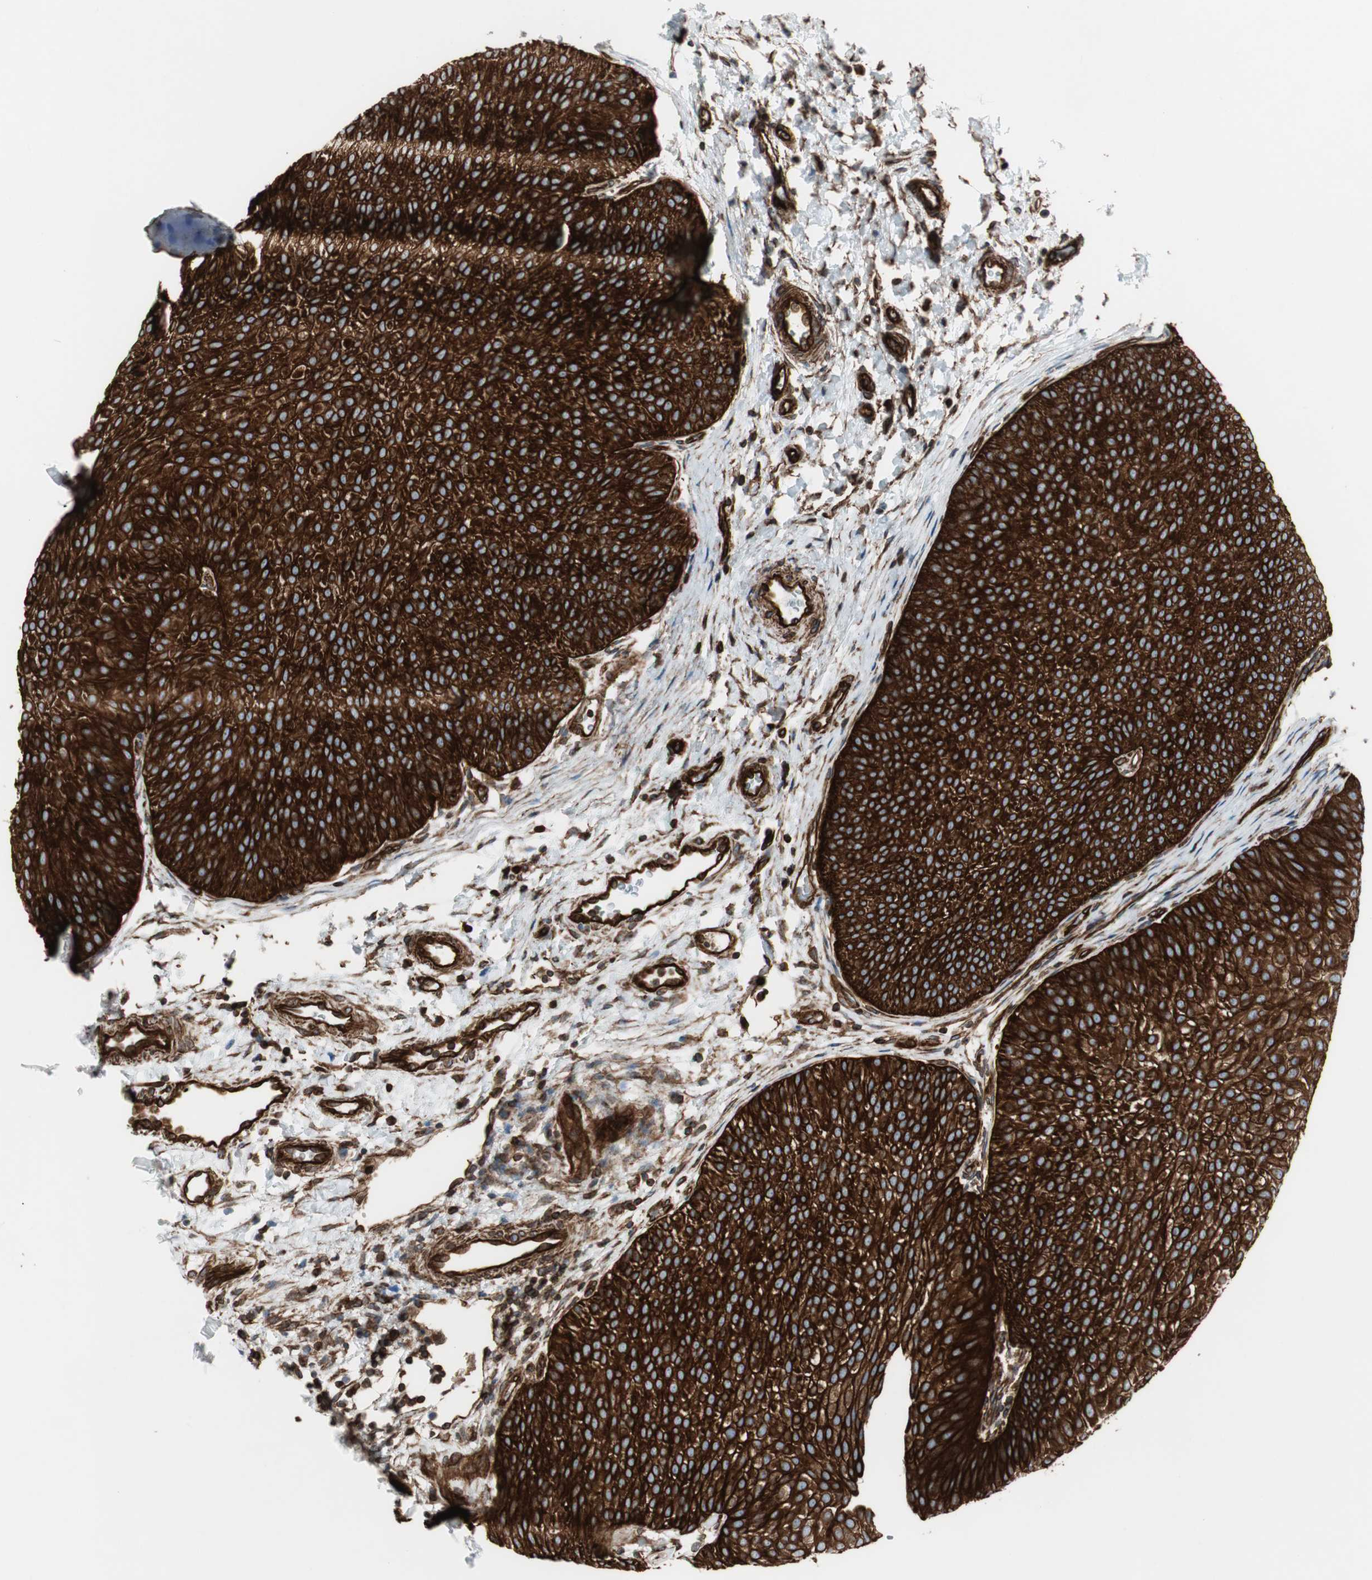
{"staining": {"intensity": "strong", "quantity": ">75%", "location": "cytoplasmic/membranous"}, "tissue": "urothelial cancer", "cell_type": "Tumor cells", "image_type": "cancer", "snomed": [{"axis": "morphology", "description": "Urothelial carcinoma, Low grade"}, {"axis": "topography", "description": "Urinary bladder"}], "caption": "A brown stain labels strong cytoplasmic/membranous expression of a protein in human urothelial cancer tumor cells.", "gene": "TCTA", "patient": {"sex": "female", "age": 60}}